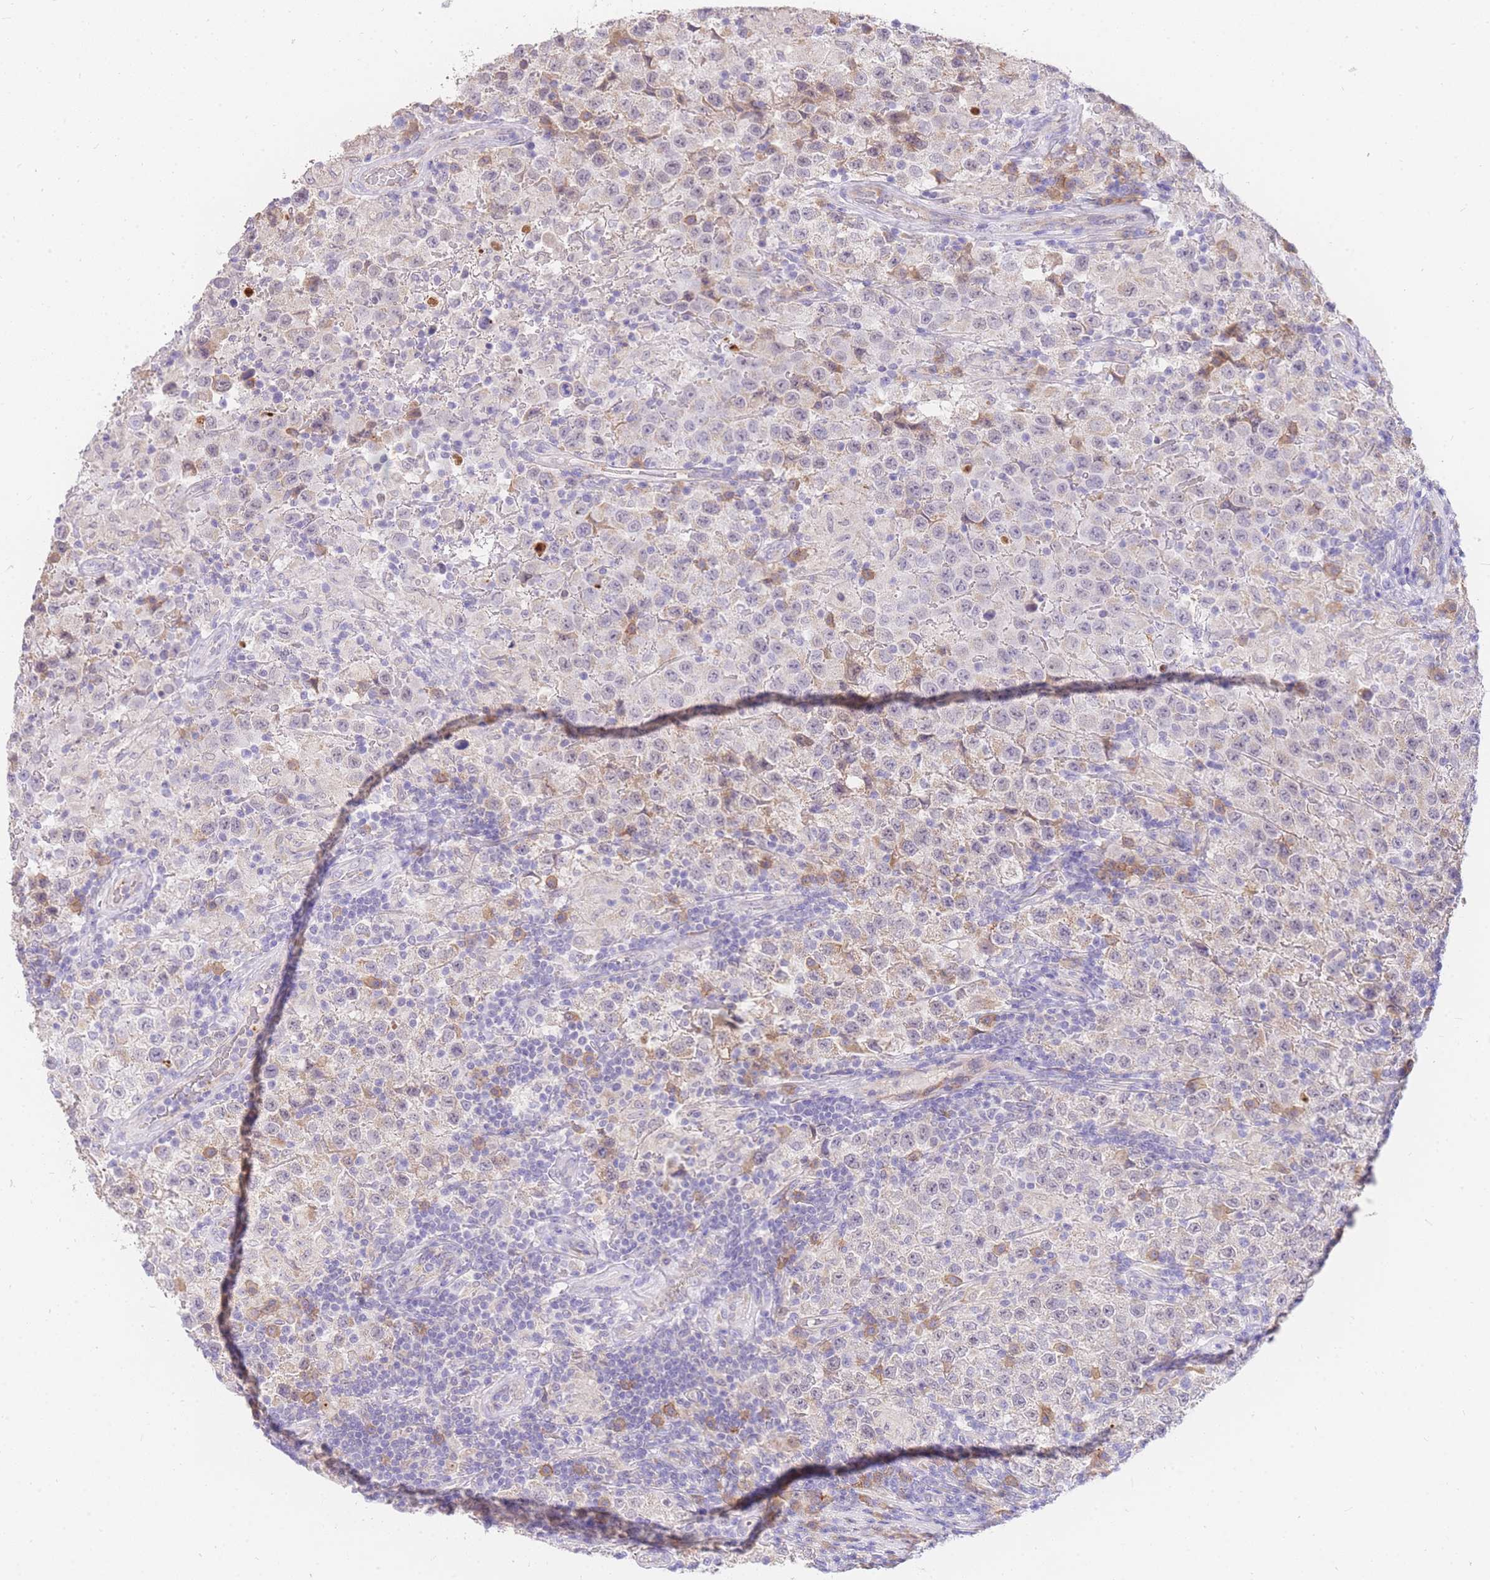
{"staining": {"intensity": "weak", "quantity": "<25%", "location": "cytoplasmic/membranous"}, "tissue": "testis cancer", "cell_type": "Tumor cells", "image_type": "cancer", "snomed": [{"axis": "morphology", "description": "Seminoma, NOS"}, {"axis": "morphology", "description": "Carcinoma, Embryonal, NOS"}, {"axis": "topography", "description": "Testis"}], "caption": "A high-resolution micrograph shows immunohistochemistry staining of embryonal carcinoma (testis), which demonstrates no significant positivity in tumor cells. (DAB immunohistochemistry with hematoxylin counter stain).", "gene": "C2orf88", "patient": {"sex": "male", "age": 41}}